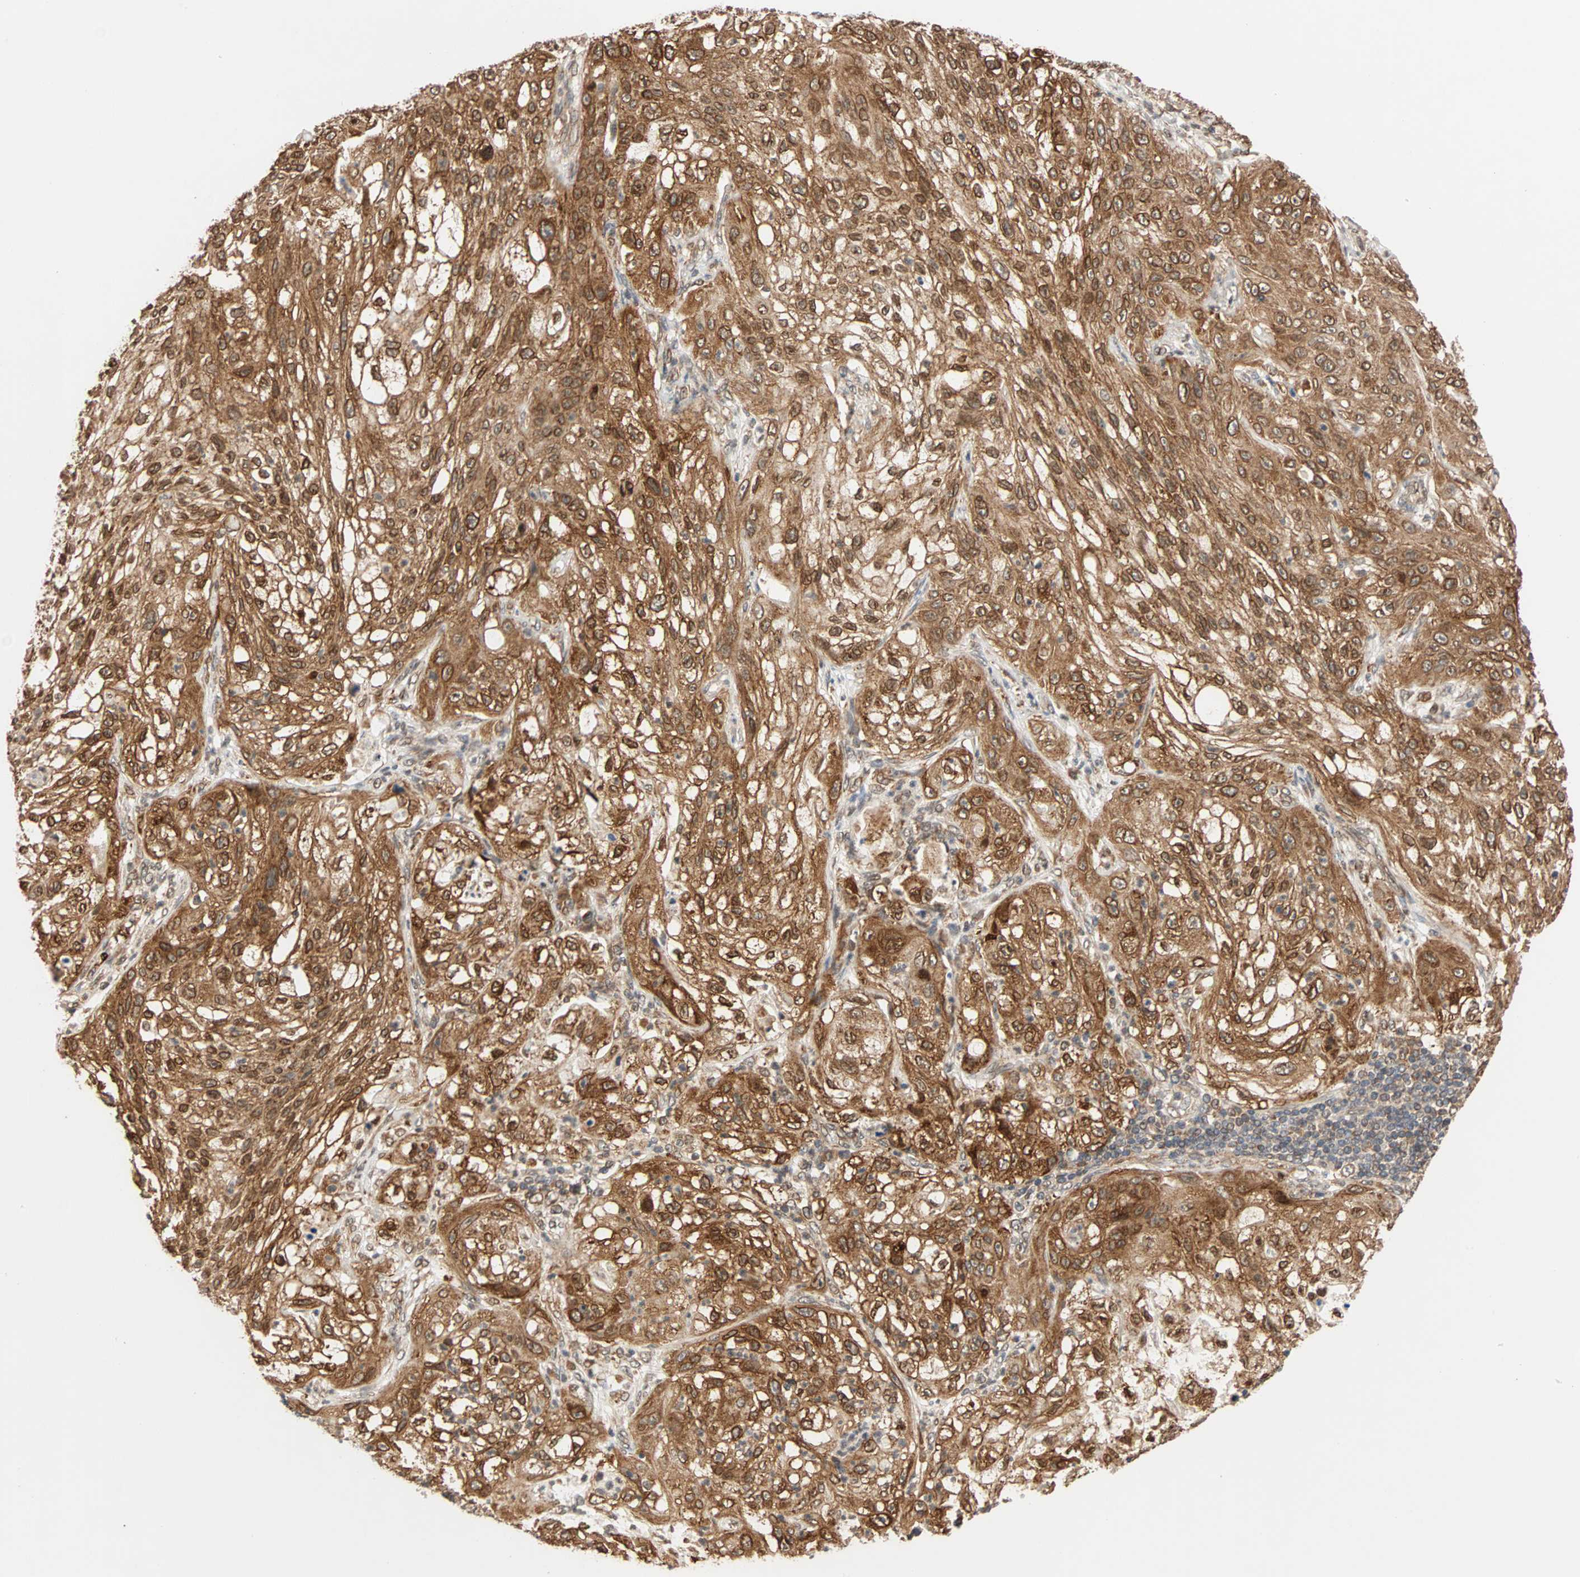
{"staining": {"intensity": "strong", "quantity": ">75%", "location": "cytoplasmic/membranous,nuclear"}, "tissue": "lung cancer", "cell_type": "Tumor cells", "image_type": "cancer", "snomed": [{"axis": "morphology", "description": "Inflammation, NOS"}, {"axis": "morphology", "description": "Squamous cell carcinoma, NOS"}, {"axis": "topography", "description": "Lymph node"}, {"axis": "topography", "description": "Soft tissue"}, {"axis": "topography", "description": "Lung"}], "caption": "Immunohistochemical staining of squamous cell carcinoma (lung) reveals high levels of strong cytoplasmic/membranous and nuclear protein expression in approximately >75% of tumor cells.", "gene": "AUP1", "patient": {"sex": "male", "age": 66}}